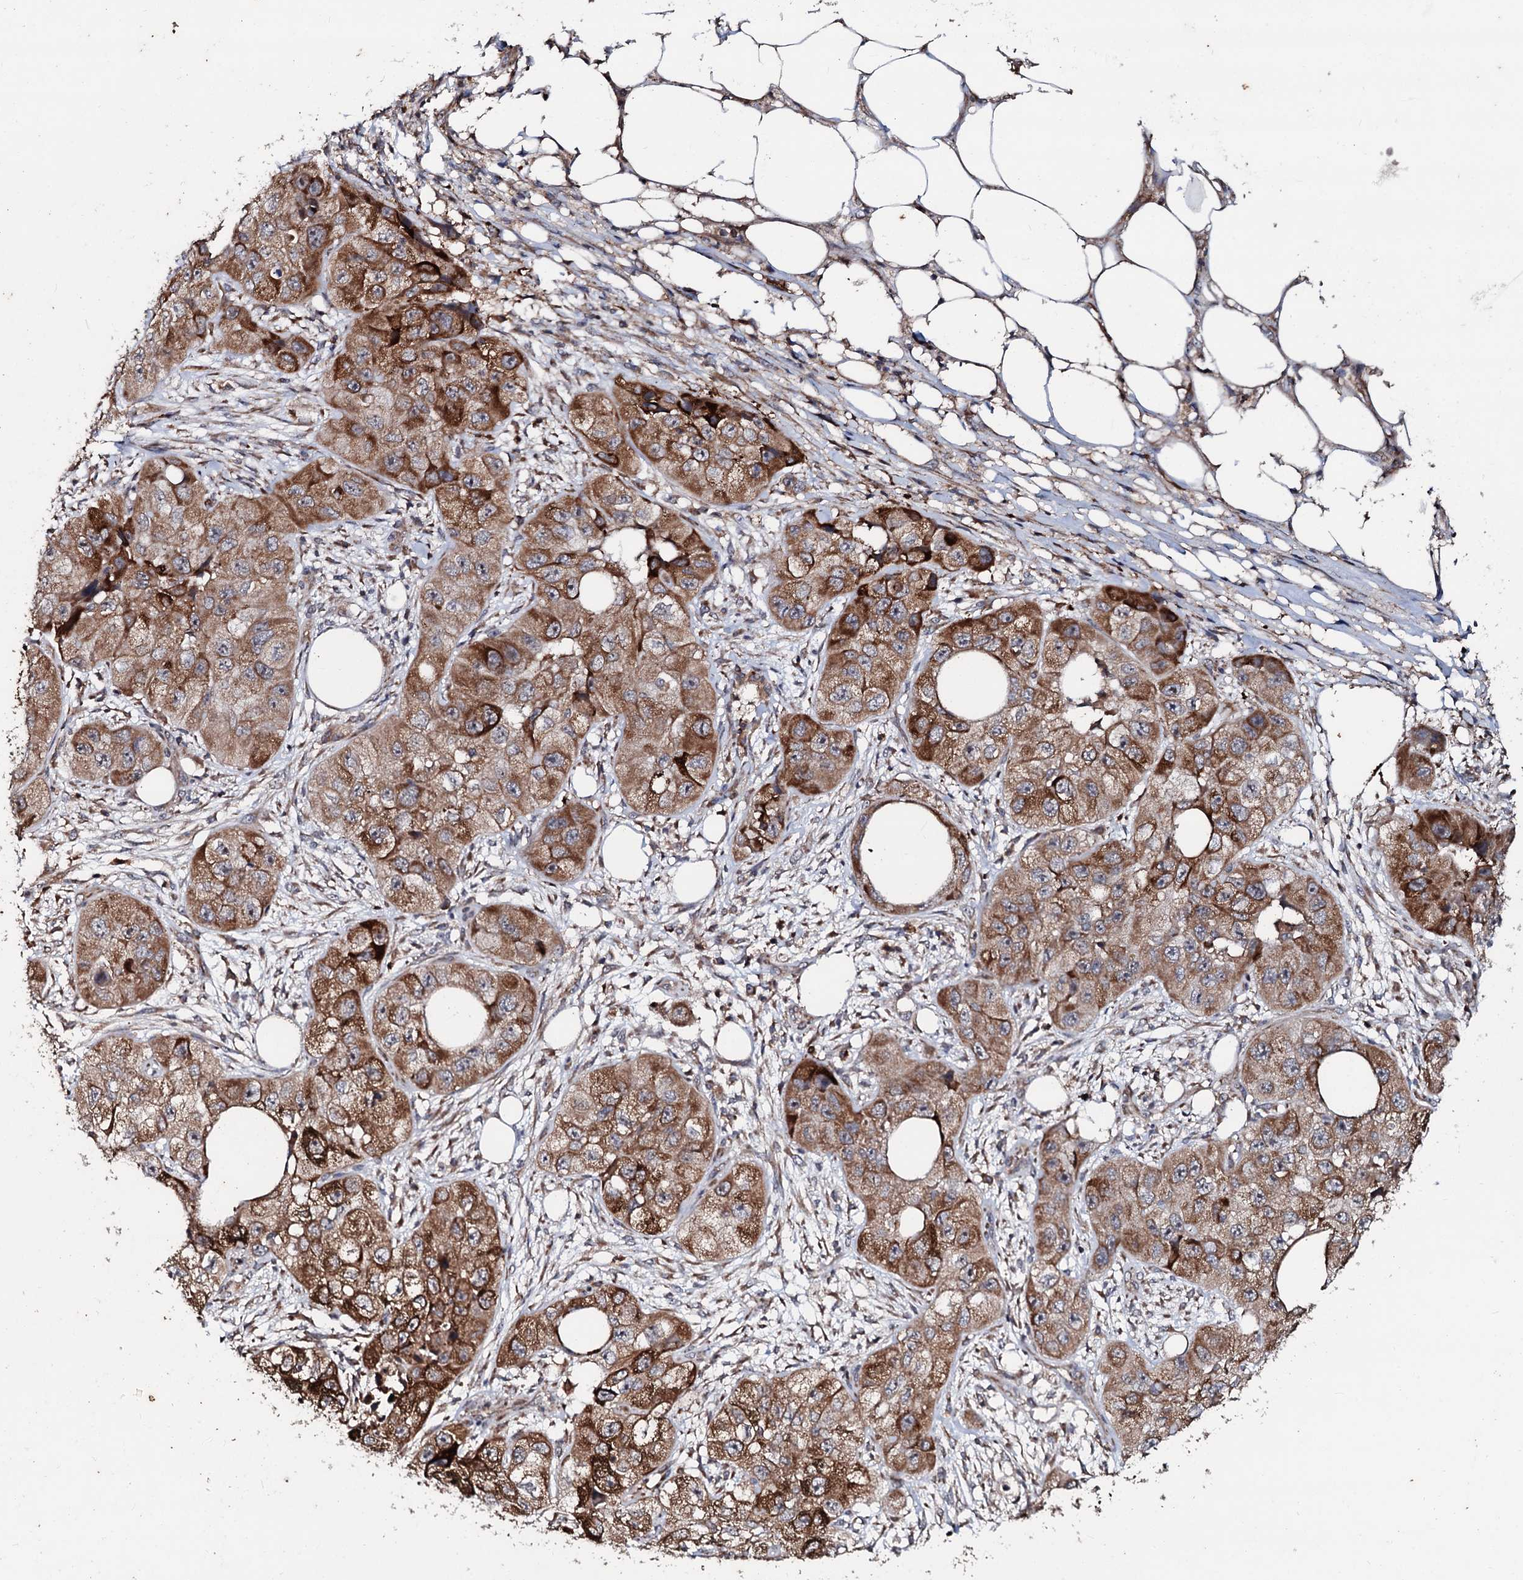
{"staining": {"intensity": "moderate", "quantity": ">75%", "location": "cytoplasmic/membranous"}, "tissue": "skin cancer", "cell_type": "Tumor cells", "image_type": "cancer", "snomed": [{"axis": "morphology", "description": "Squamous cell carcinoma, NOS"}, {"axis": "topography", "description": "Skin"}, {"axis": "topography", "description": "Subcutis"}], "caption": "This is an image of immunohistochemistry staining of skin cancer (squamous cell carcinoma), which shows moderate expression in the cytoplasmic/membranous of tumor cells.", "gene": "SDHAF2", "patient": {"sex": "male", "age": 73}}